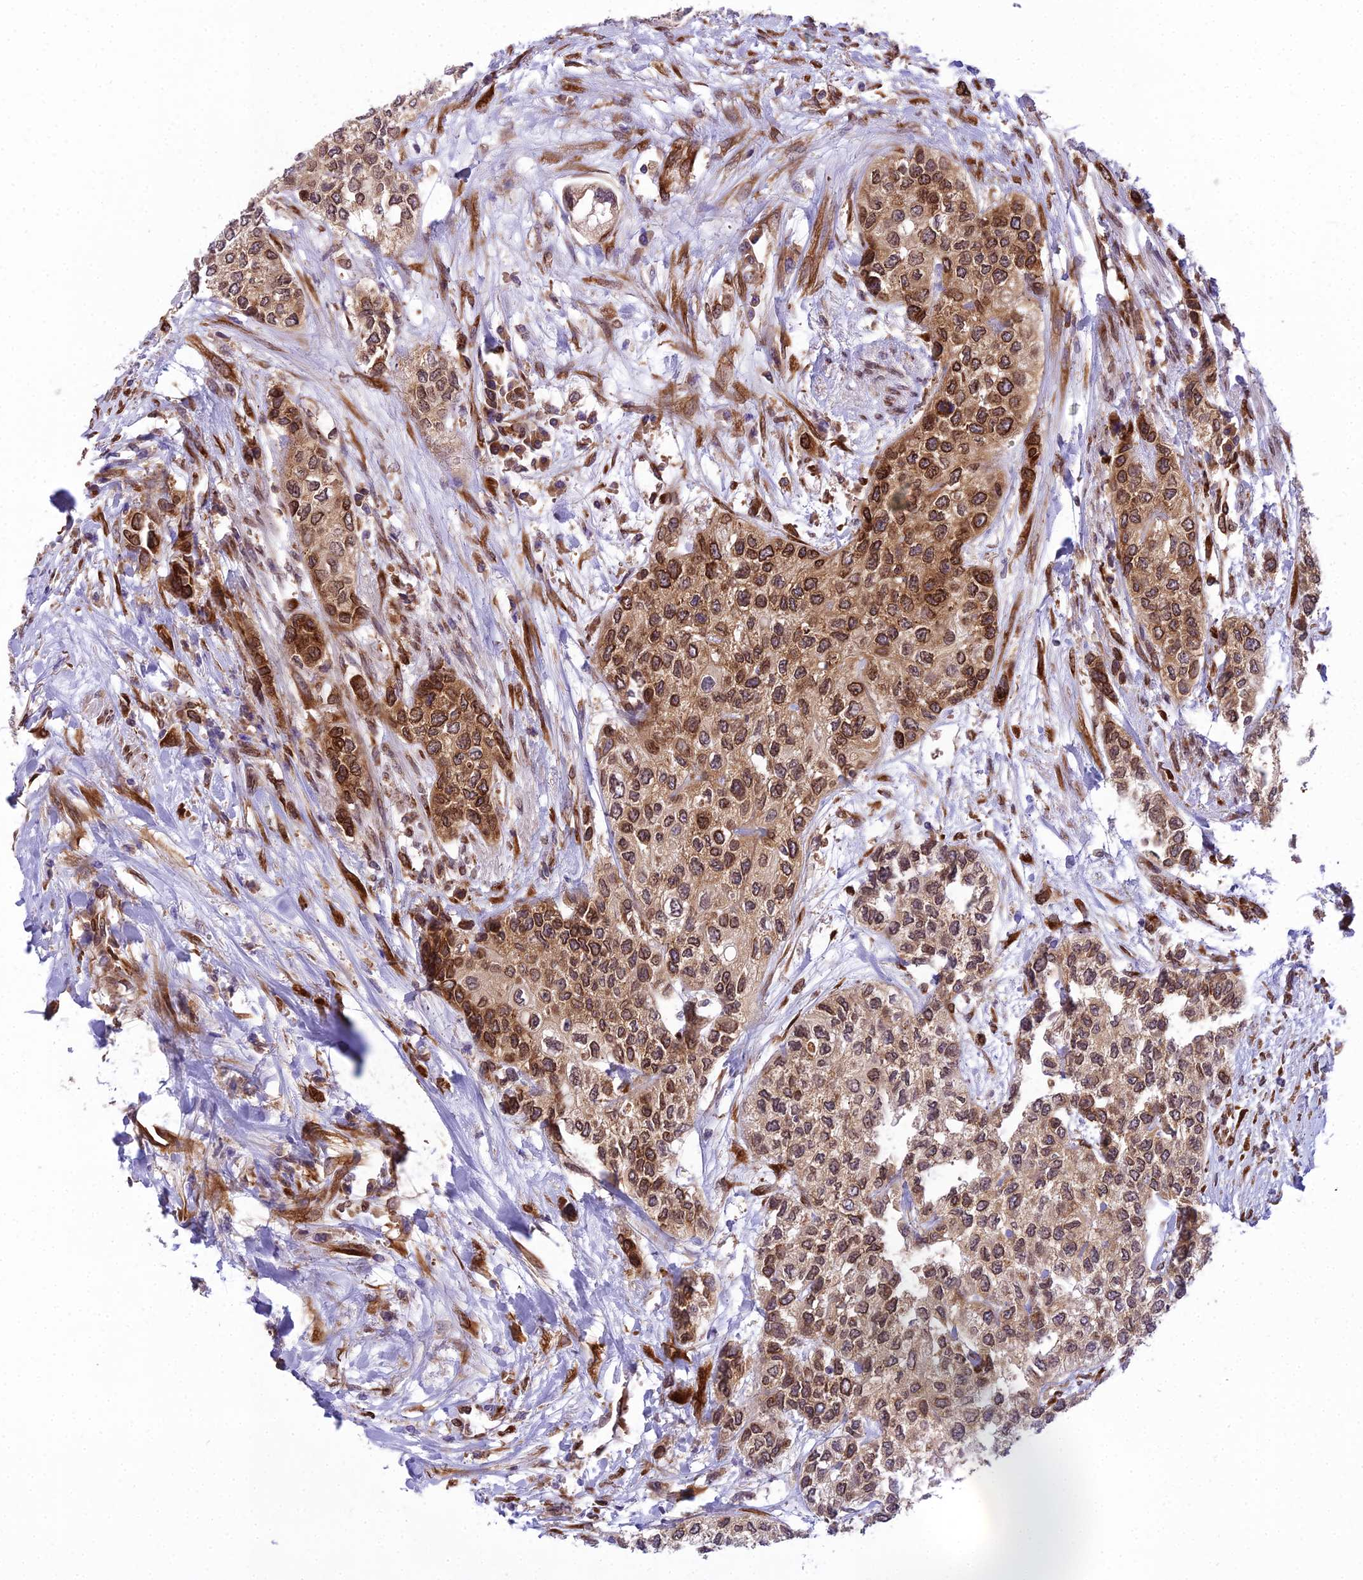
{"staining": {"intensity": "moderate", "quantity": ">75%", "location": "cytoplasmic/membranous,nuclear"}, "tissue": "urothelial cancer", "cell_type": "Tumor cells", "image_type": "cancer", "snomed": [{"axis": "morphology", "description": "Urothelial carcinoma, High grade"}, {"axis": "topography", "description": "Urinary bladder"}], "caption": "Tumor cells show medium levels of moderate cytoplasmic/membranous and nuclear positivity in approximately >75% of cells in human urothelial cancer.", "gene": "DHCR7", "patient": {"sex": "female", "age": 56}}